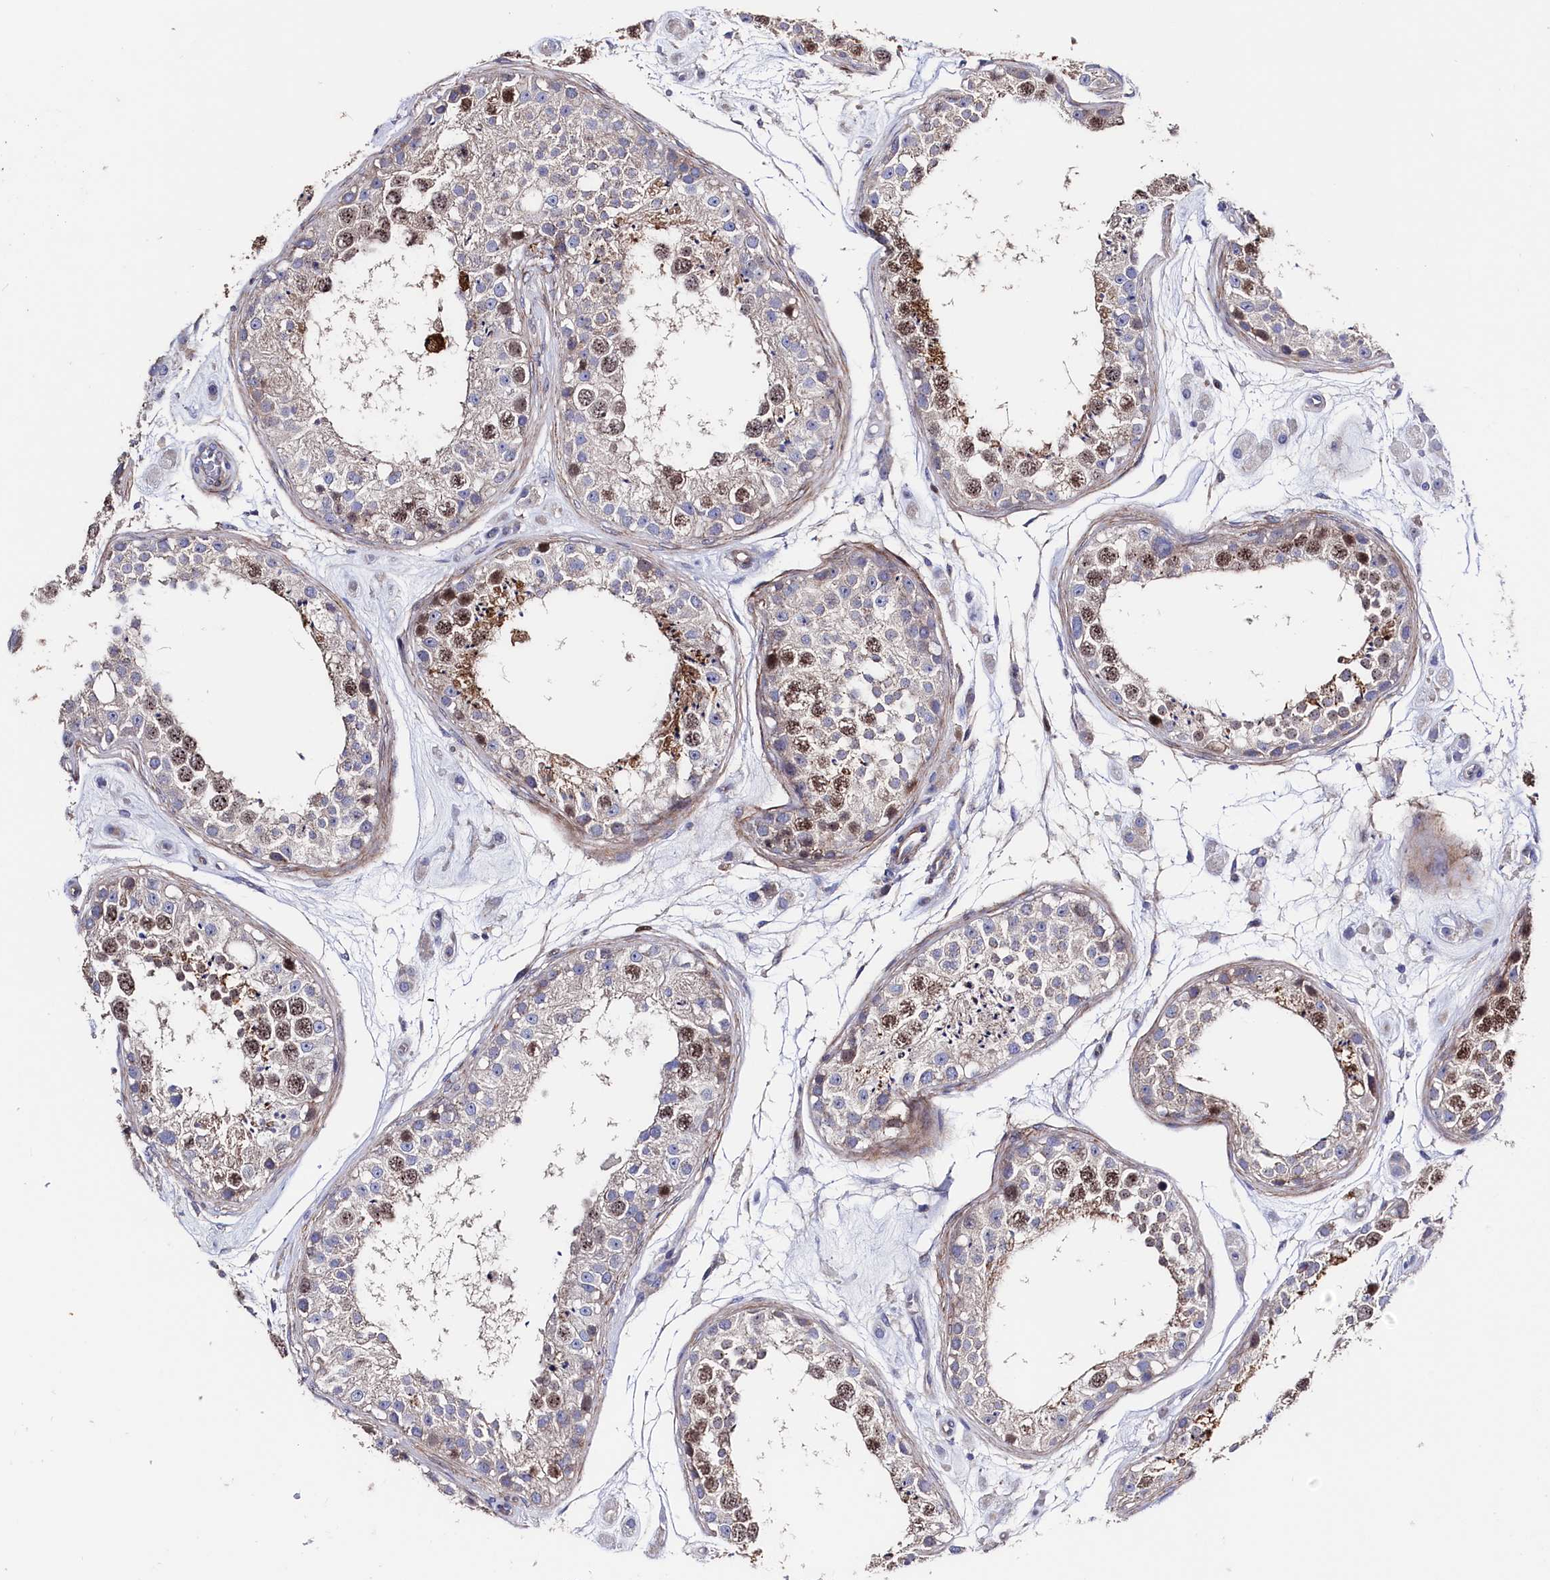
{"staining": {"intensity": "moderate", "quantity": ">75%", "location": "nuclear"}, "tissue": "testis", "cell_type": "Cells in seminiferous ducts", "image_type": "normal", "snomed": [{"axis": "morphology", "description": "Normal tissue, NOS"}, {"axis": "topography", "description": "Testis"}], "caption": "Brown immunohistochemical staining in normal human testis exhibits moderate nuclear expression in about >75% of cells in seminiferous ducts.", "gene": "WNT8A", "patient": {"sex": "male", "age": 25}}